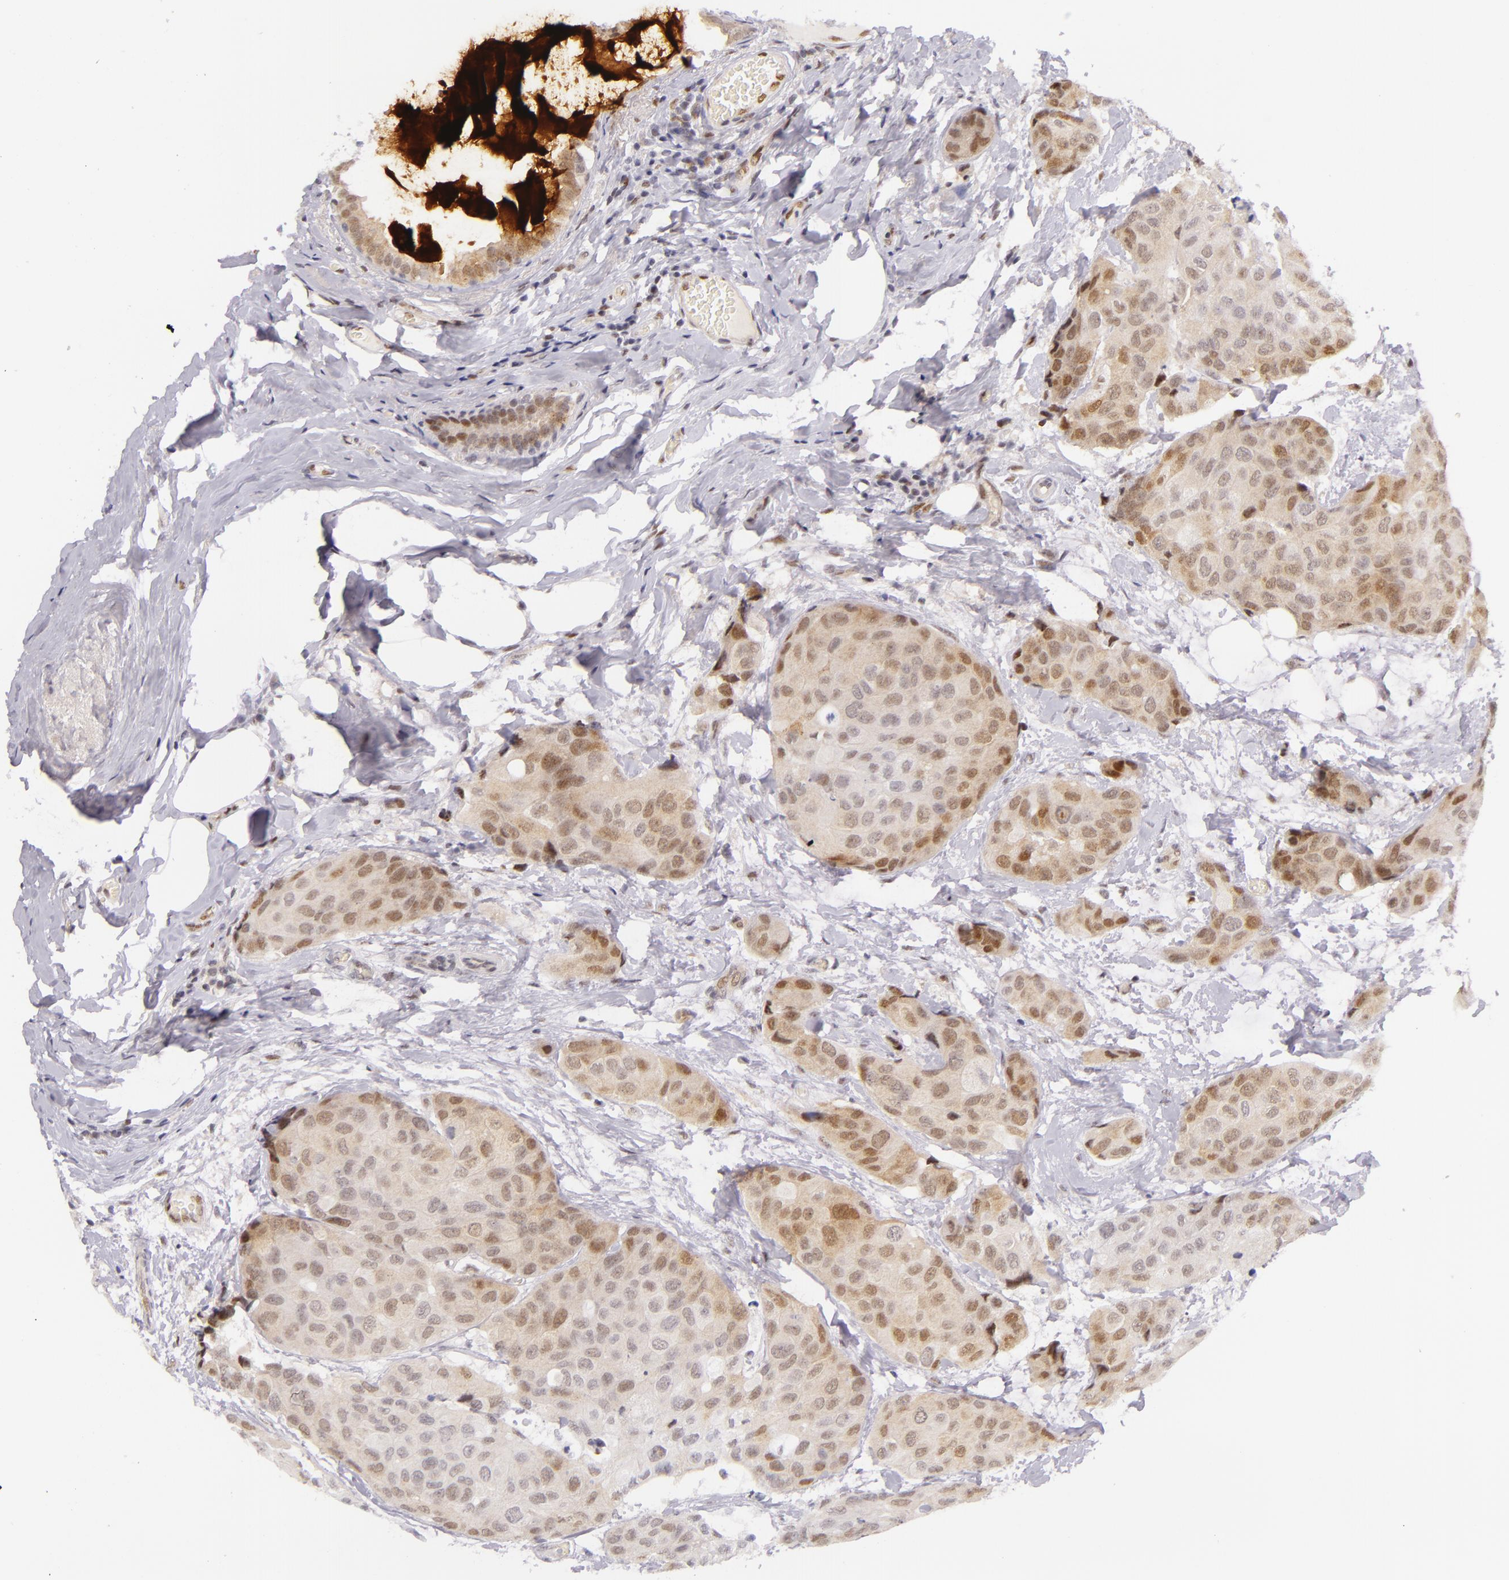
{"staining": {"intensity": "moderate", "quantity": ">75%", "location": "cytoplasmic/membranous,nuclear"}, "tissue": "breast cancer", "cell_type": "Tumor cells", "image_type": "cancer", "snomed": [{"axis": "morphology", "description": "Duct carcinoma"}, {"axis": "topography", "description": "Breast"}], "caption": "DAB (3,3'-diaminobenzidine) immunohistochemical staining of human intraductal carcinoma (breast) exhibits moderate cytoplasmic/membranous and nuclear protein positivity in about >75% of tumor cells. Using DAB (3,3'-diaminobenzidine) (brown) and hematoxylin (blue) stains, captured at high magnification using brightfield microscopy.", "gene": "BCL3", "patient": {"sex": "female", "age": 68}}